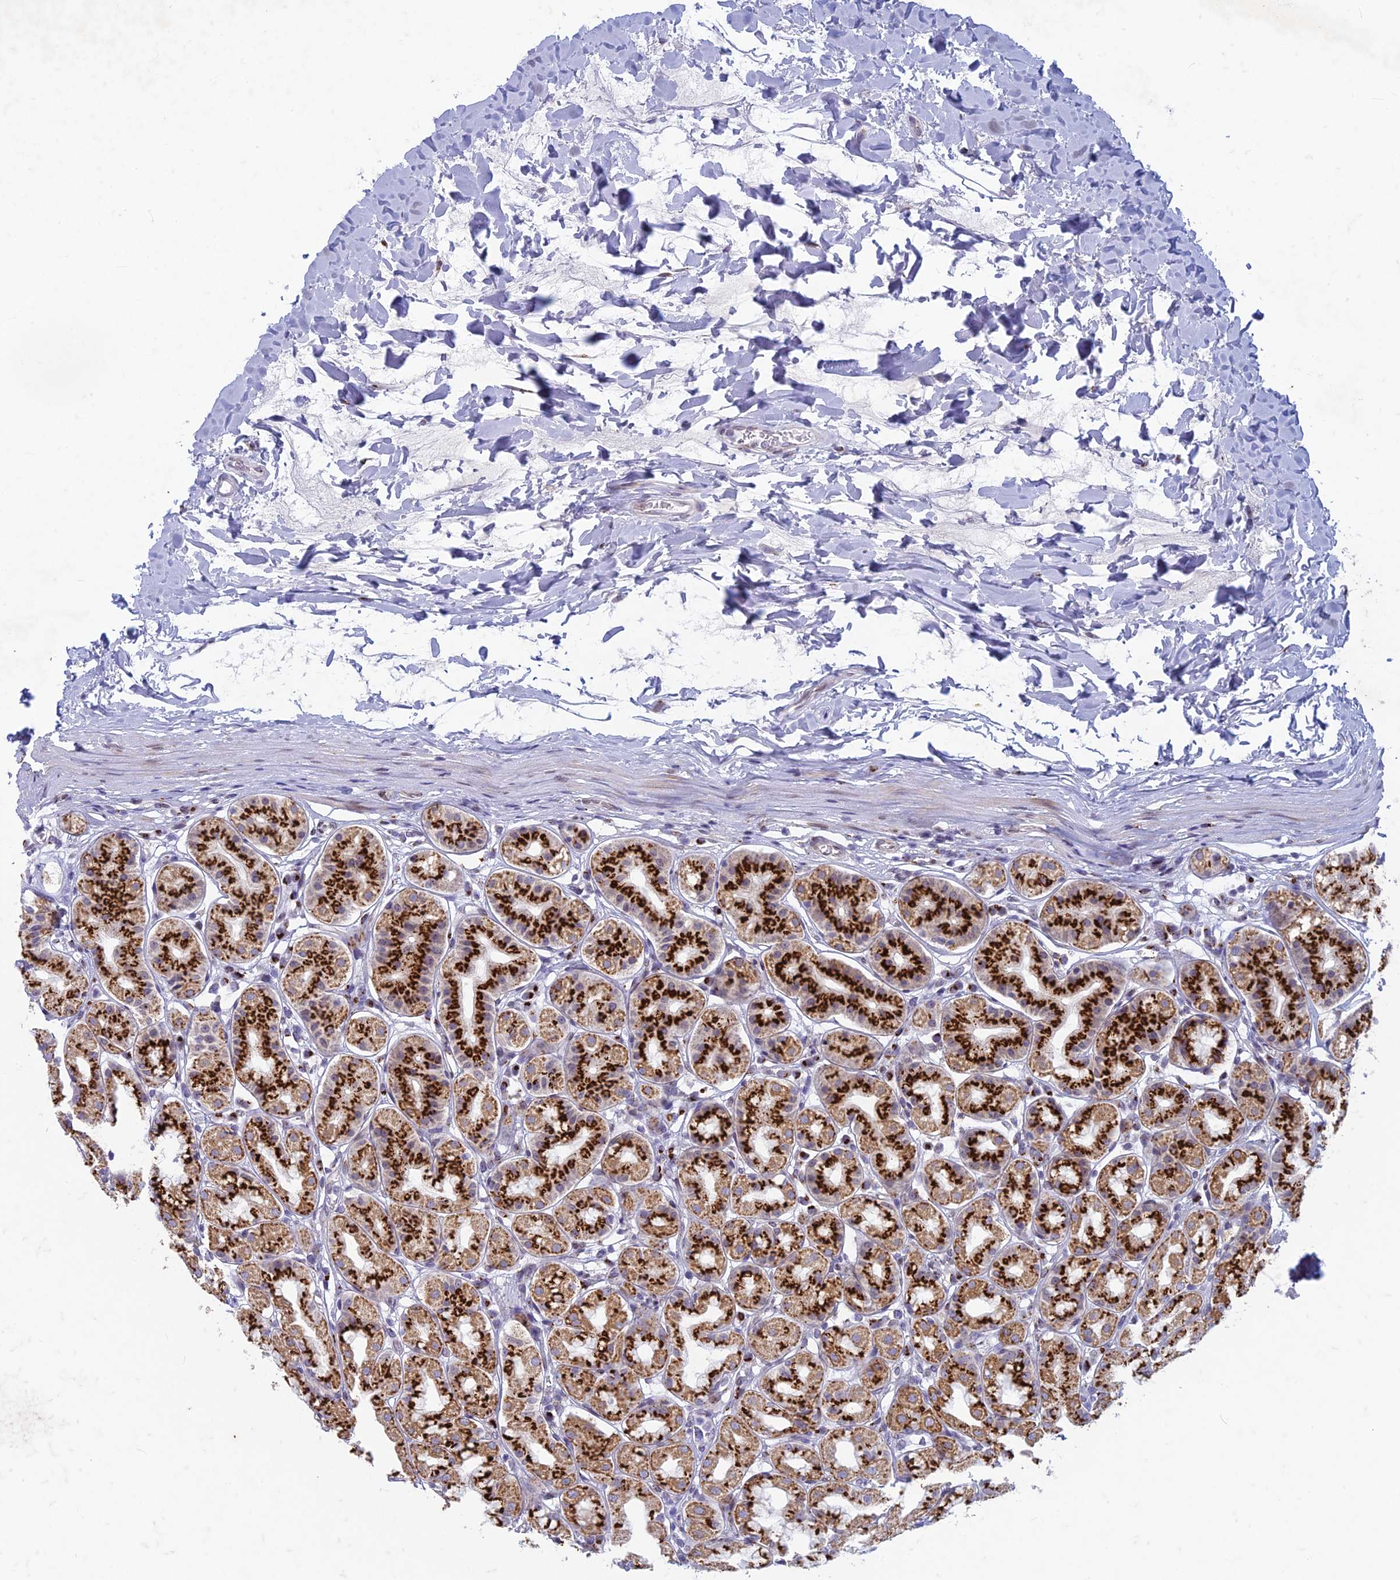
{"staining": {"intensity": "strong", "quantity": ">75%", "location": "cytoplasmic/membranous"}, "tissue": "stomach", "cell_type": "Glandular cells", "image_type": "normal", "snomed": [{"axis": "morphology", "description": "Normal tissue, NOS"}, {"axis": "topography", "description": "Stomach"}, {"axis": "topography", "description": "Stomach, lower"}], "caption": "High-magnification brightfield microscopy of unremarkable stomach stained with DAB (3,3'-diaminobenzidine) (brown) and counterstained with hematoxylin (blue). glandular cells exhibit strong cytoplasmic/membranous positivity is identified in approximately>75% of cells.", "gene": "FAM3C", "patient": {"sex": "female", "age": 56}}